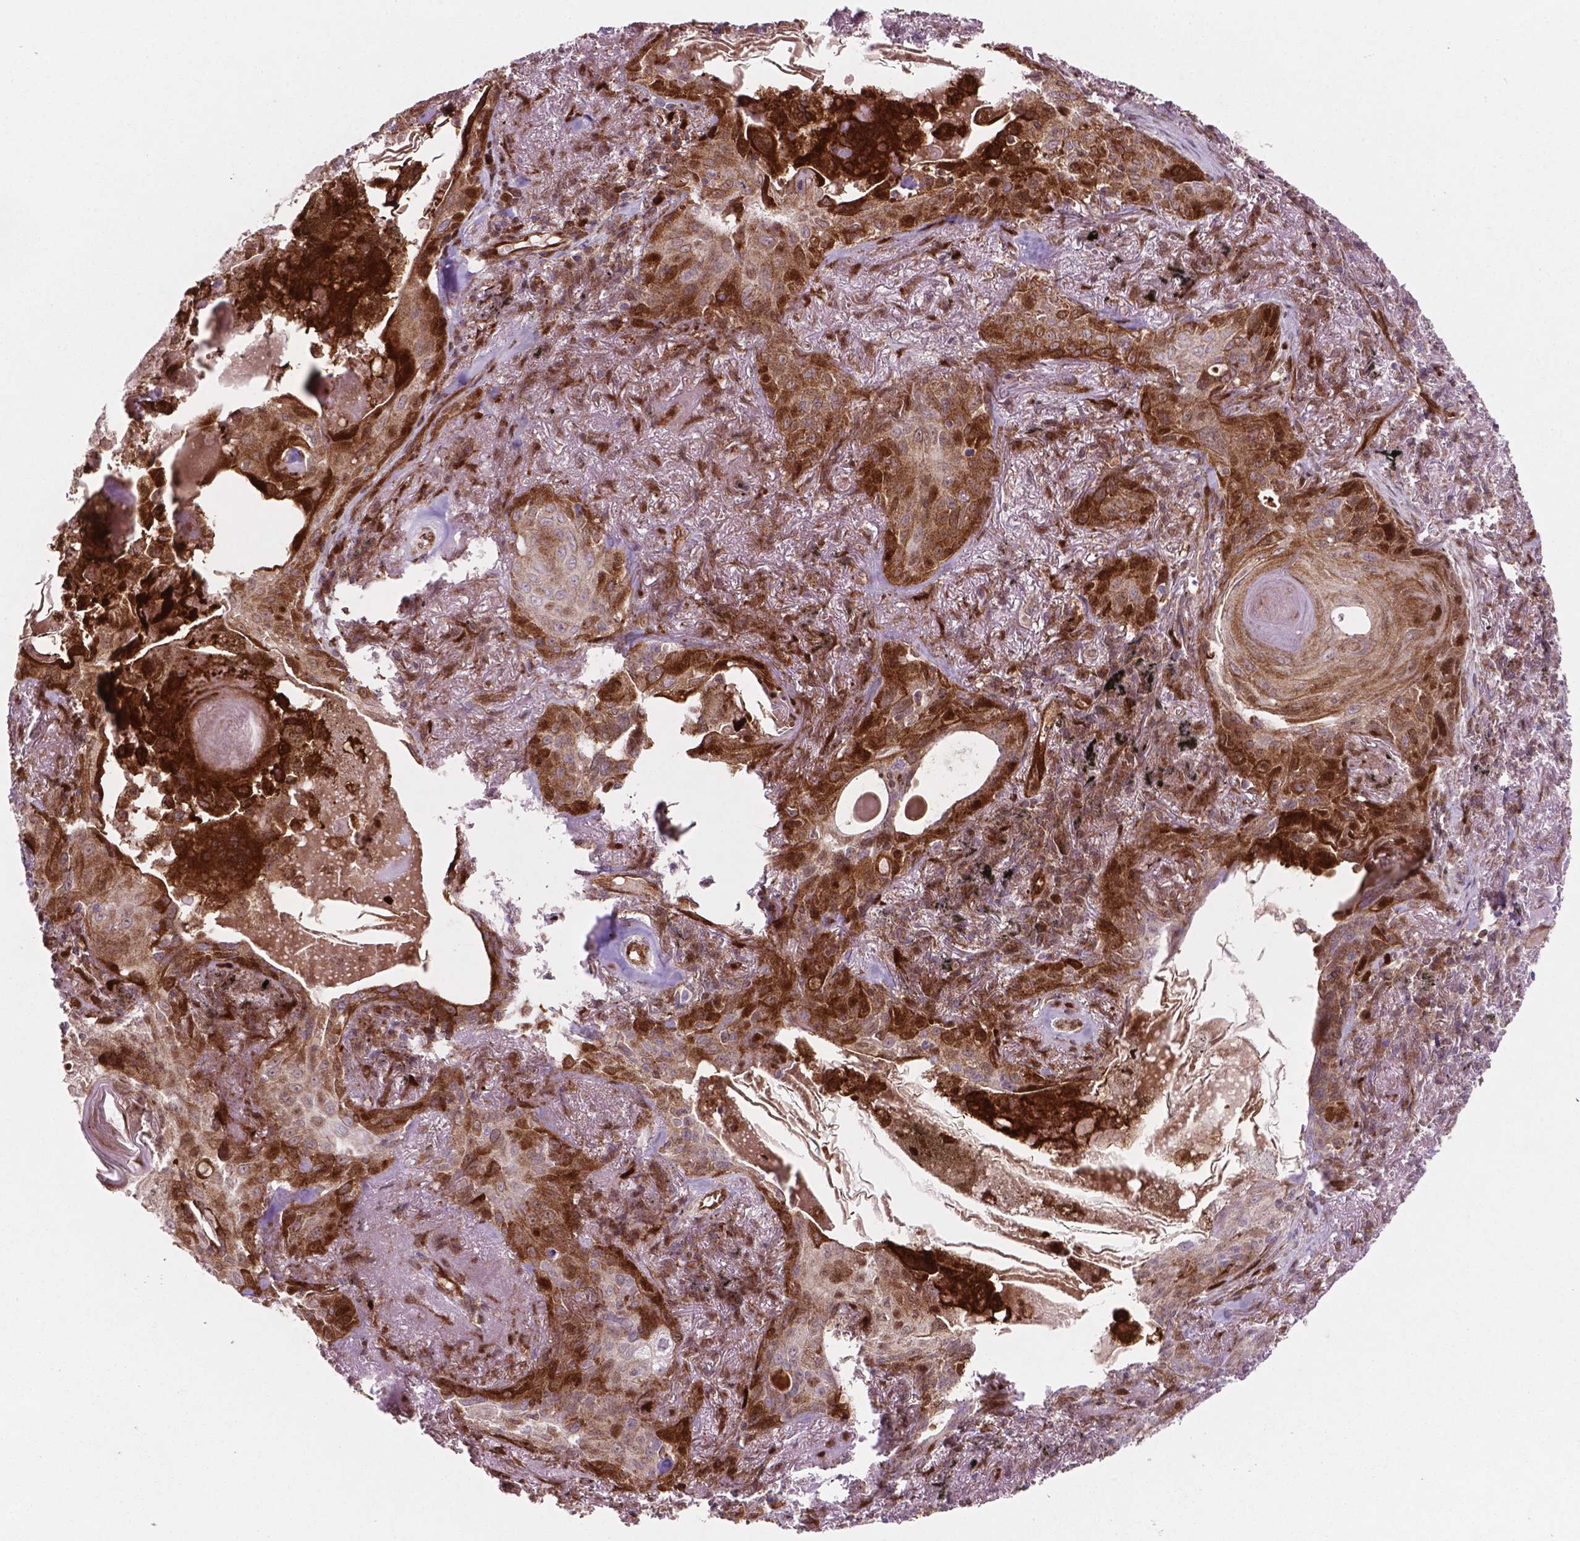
{"staining": {"intensity": "strong", "quantity": "25%-75%", "location": "cytoplasmic/membranous"}, "tissue": "lung cancer", "cell_type": "Tumor cells", "image_type": "cancer", "snomed": [{"axis": "morphology", "description": "Squamous cell carcinoma, NOS"}, {"axis": "topography", "description": "Lung"}], "caption": "An image of human lung cancer (squamous cell carcinoma) stained for a protein demonstrates strong cytoplasmic/membranous brown staining in tumor cells.", "gene": "LDHA", "patient": {"sex": "male", "age": 79}}